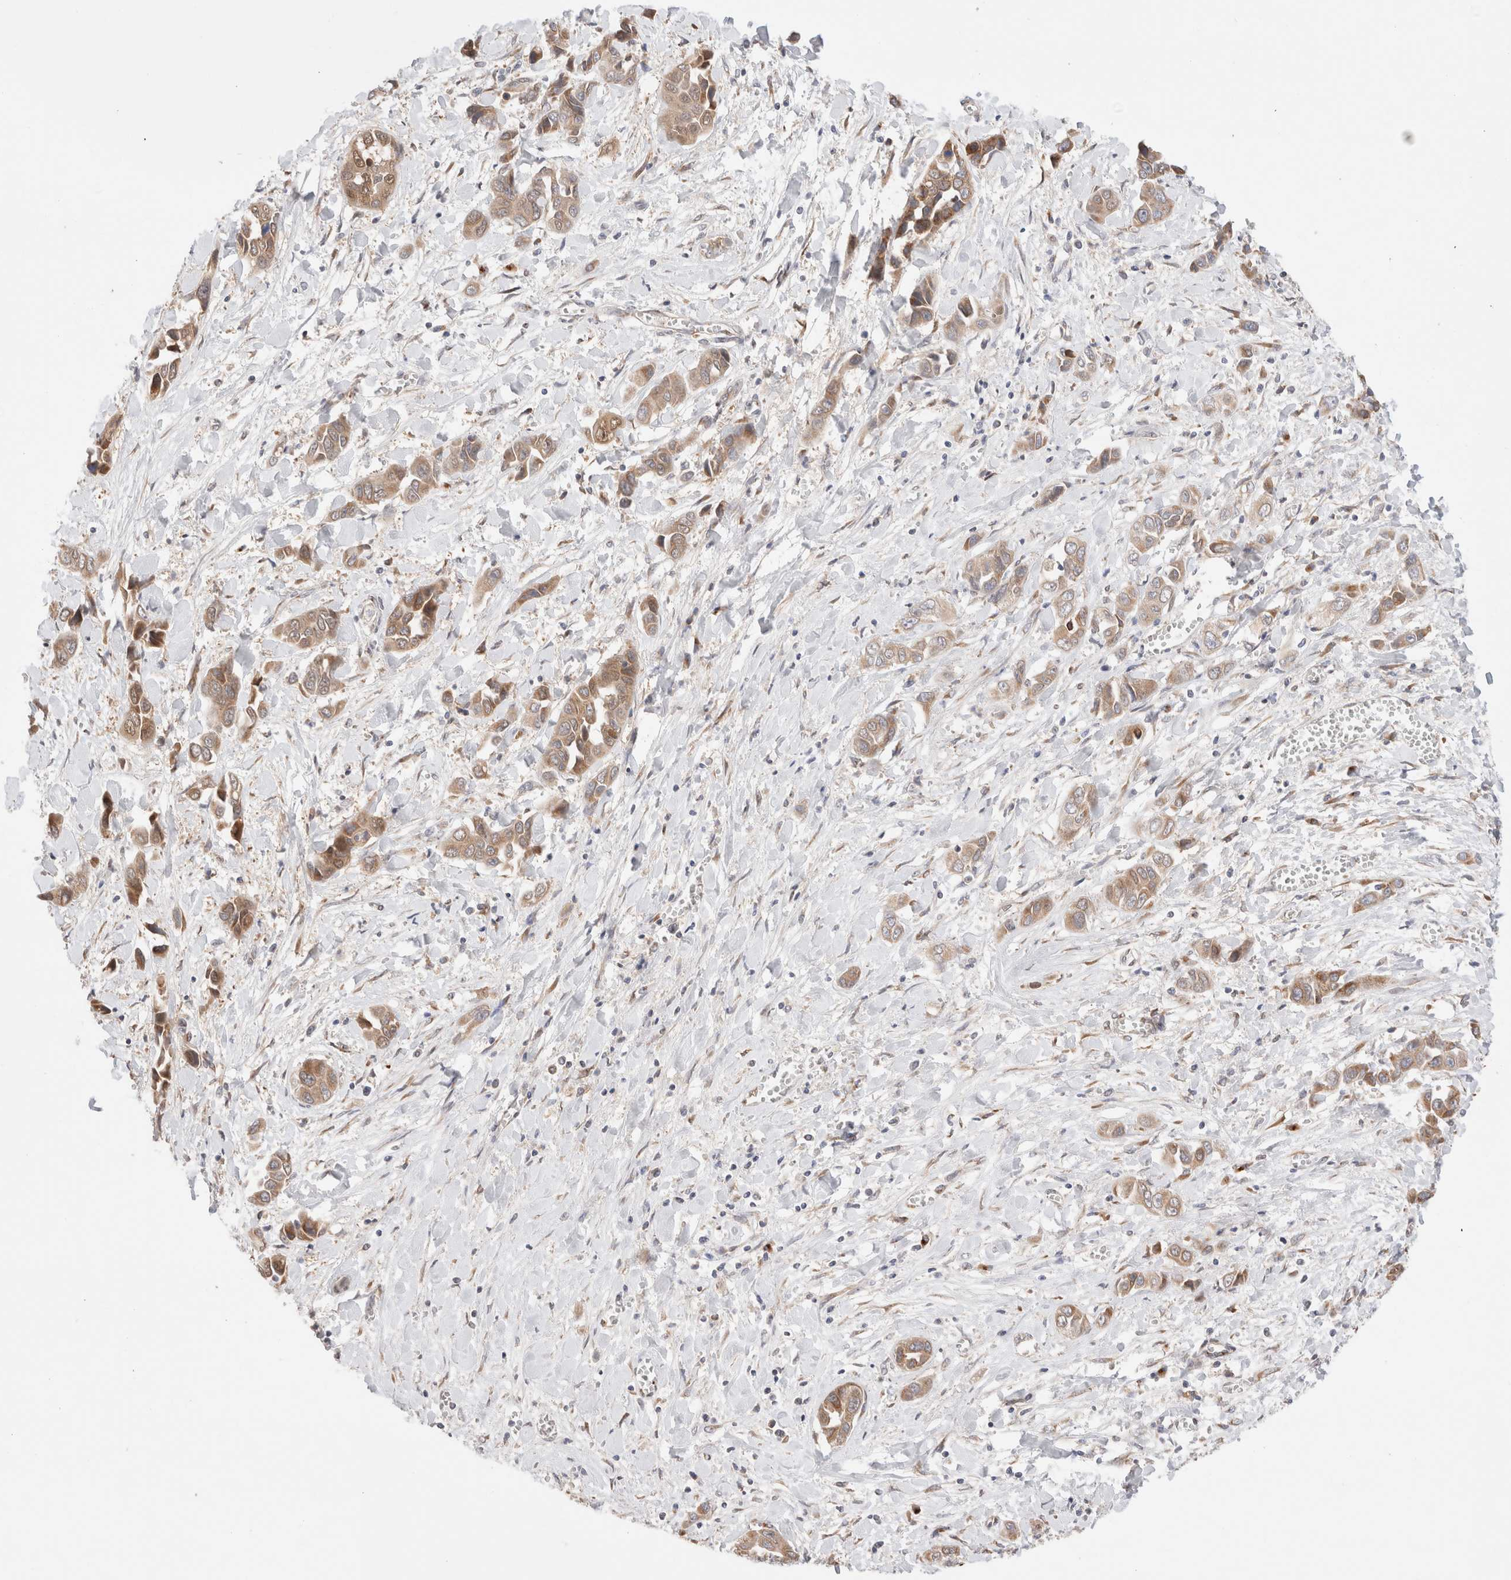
{"staining": {"intensity": "moderate", "quantity": ">75%", "location": "cytoplasmic/membranous"}, "tissue": "liver cancer", "cell_type": "Tumor cells", "image_type": "cancer", "snomed": [{"axis": "morphology", "description": "Cholangiocarcinoma"}, {"axis": "topography", "description": "Liver"}], "caption": "This is an image of immunohistochemistry staining of cholangiocarcinoma (liver), which shows moderate expression in the cytoplasmic/membranous of tumor cells.", "gene": "LMAN2L", "patient": {"sex": "female", "age": 52}}